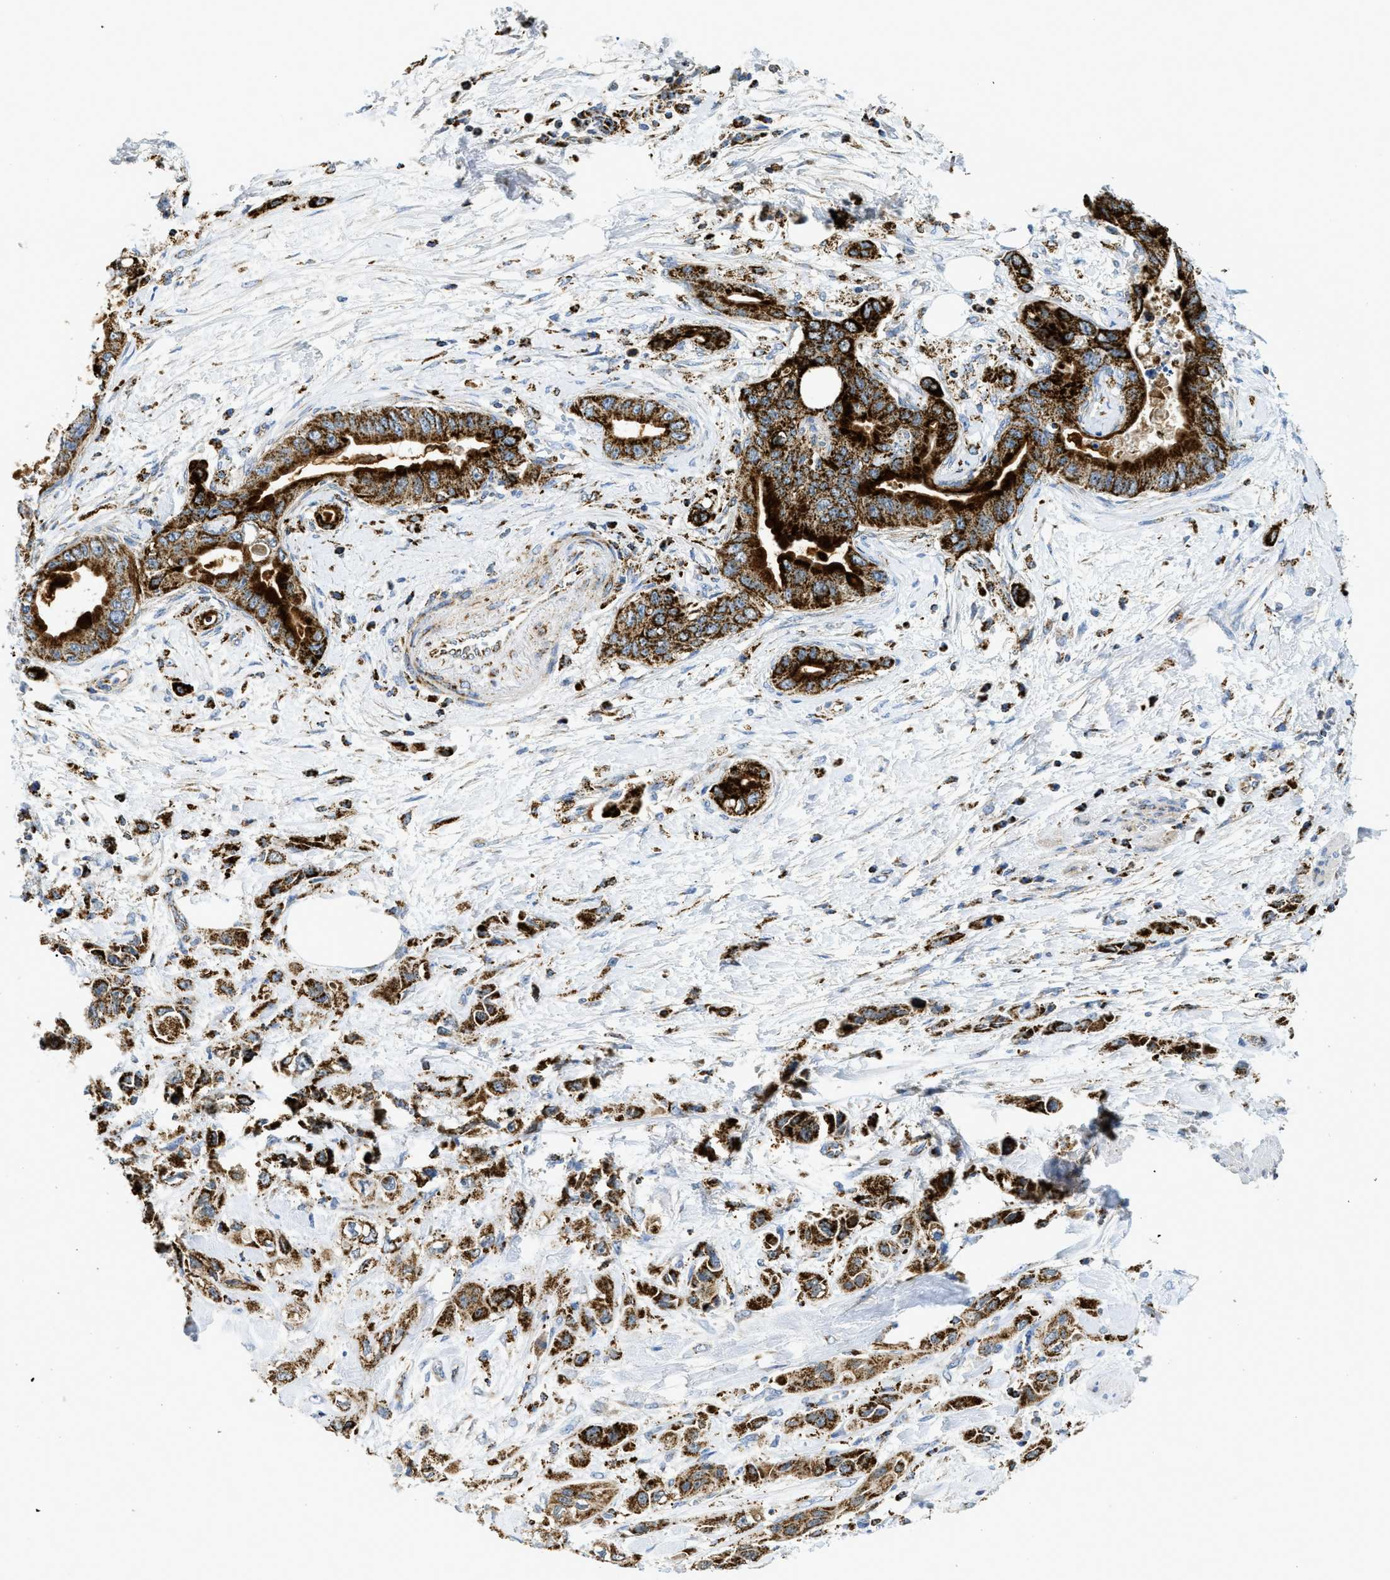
{"staining": {"intensity": "strong", "quantity": ">75%", "location": "cytoplasmic/membranous"}, "tissue": "pancreatic cancer", "cell_type": "Tumor cells", "image_type": "cancer", "snomed": [{"axis": "morphology", "description": "Adenocarcinoma, NOS"}, {"axis": "topography", "description": "Pancreas"}], "caption": "Human pancreatic cancer stained with a protein marker shows strong staining in tumor cells.", "gene": "SQOR", "patient": {"sex": "female", "age": 73}}